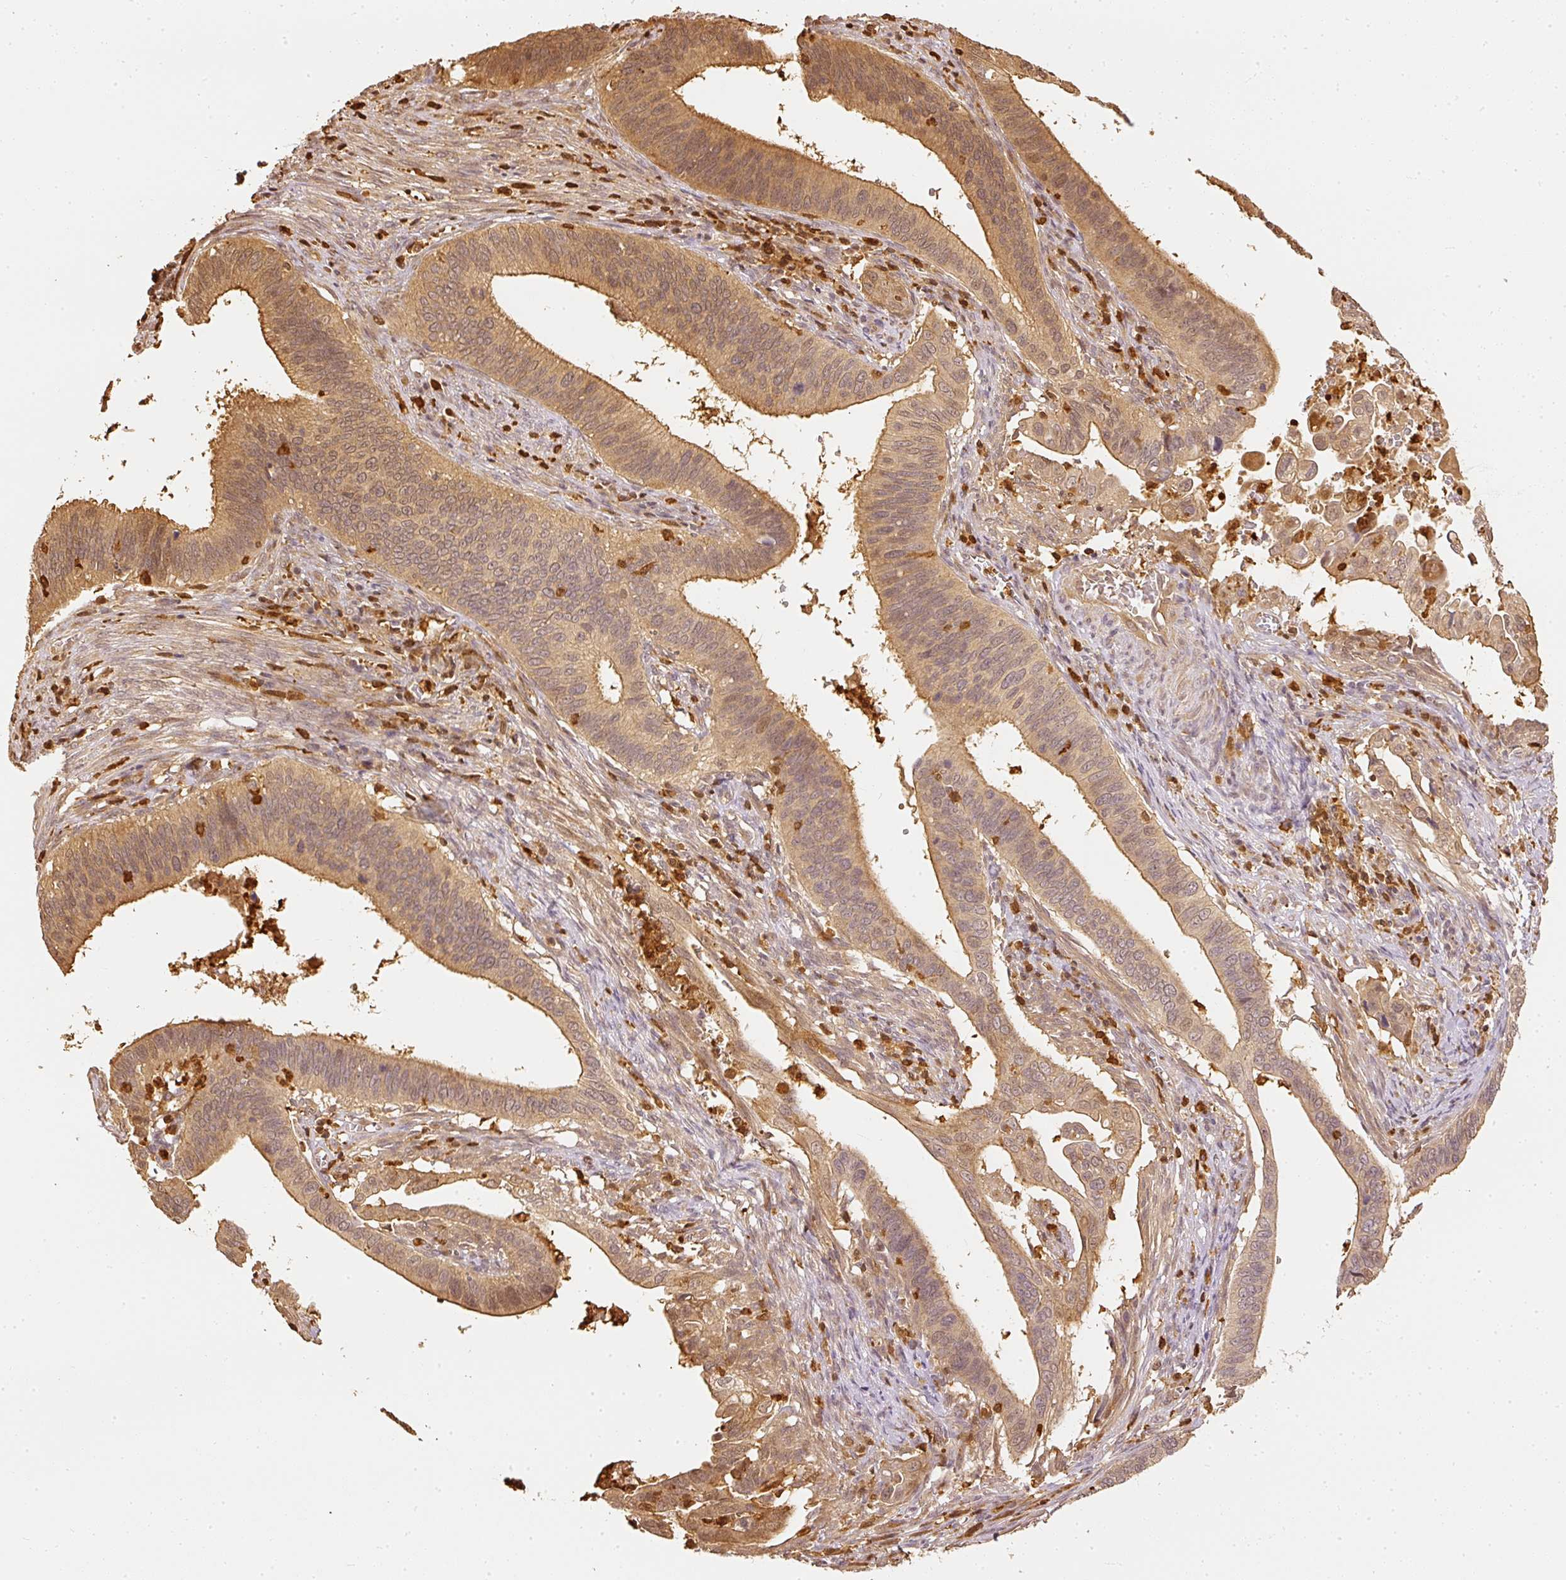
{"staining": {"intensity": "moderate", "quantity": ">75%", "location": "cytoplasmic/membranous"}, "tissue": "cervical cancer", "cell_type": "Tumor cells", "image_type": "cancer", "snomed": [{"axis": "morphology", "description": "Adenocarcinoma, NOS"}, {"axis": "topography", "description": "Cervix"}], "caption": "The micrograph exhibits a brown stain indicating the presence of a protein in the cytoplasmic/membranous of tumor cells in cervical cancer. Using DAB (brown) and hematoxylin (blue) stains, captured at high magnification using brightfield microscopy.", "gene": "PFN1", "patient": {"sex": "female", "age": 42}}